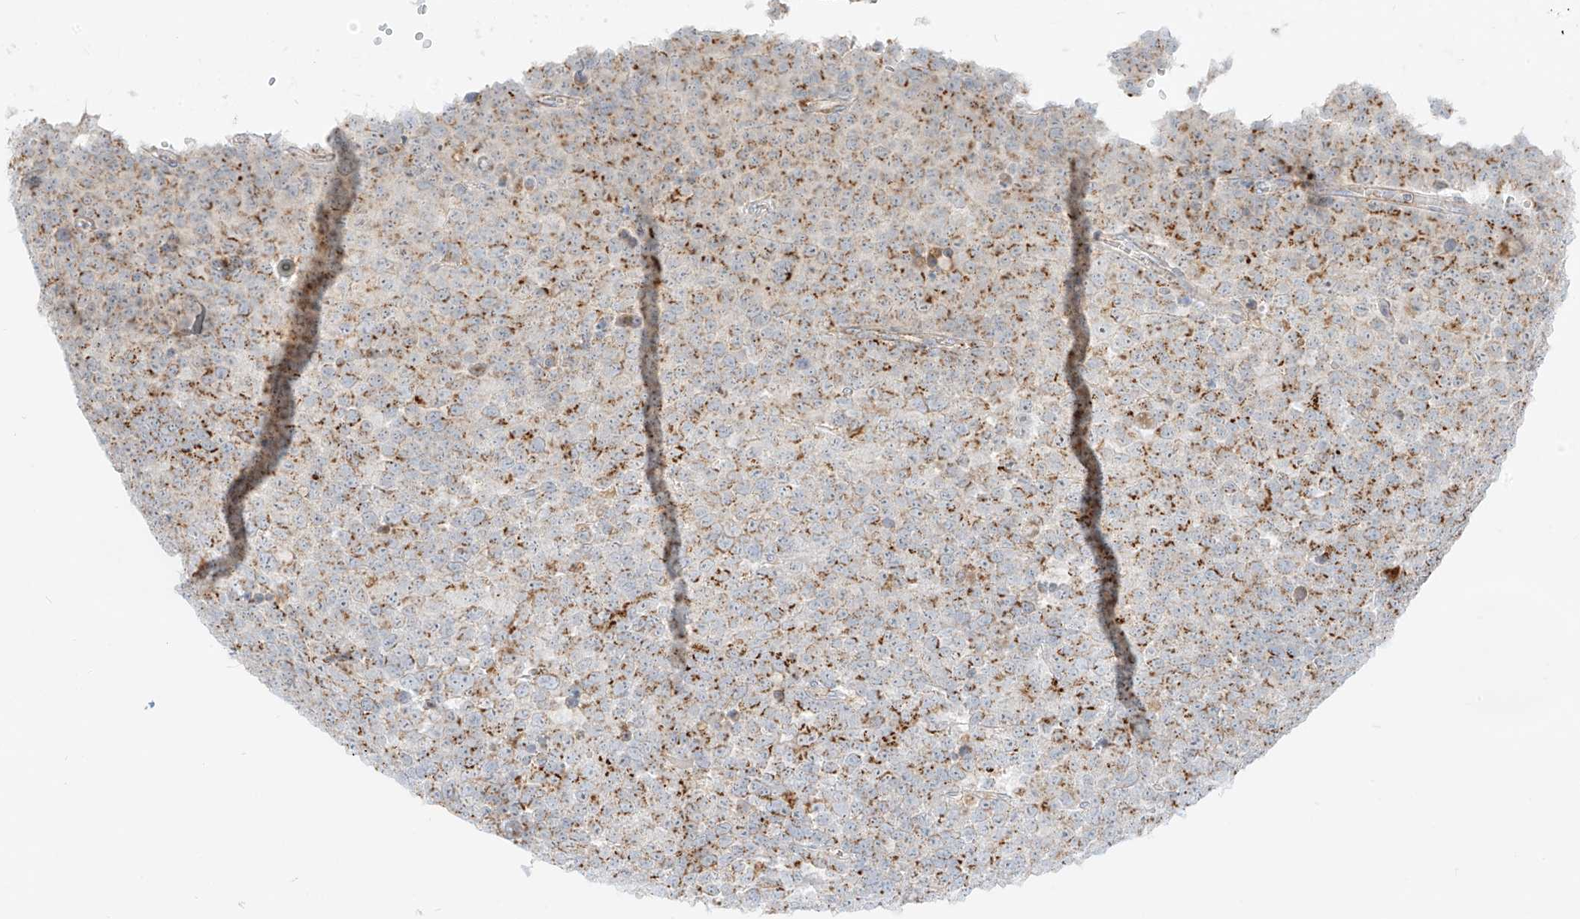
{"staining": {"intensity": "moderate", "quantity": ">75%", "location": "cytoplasmic/membranous"}, "tissue": "testis cancer", "cell_type": "Tumor cells", "image_type": "cancer", "snomed": [{"axis": "morphology", "description": "Seminoma, NOS"}, {"axis": "topography", "description": "Testis"}], "caption": "The micrograph displays a brown stain indicating the presence of a protein in the cytoplasmic/membranous of tumor cells in testis cancer (seminoma). The protein is stained brown, and the nuclei are stained in blue (DAB (3,3'-diaminobenzidine) IHC with brightfield microscopy, high magnification).", "gene": "SLC35F6", "patient": {"sex": "male", "age": 71}}